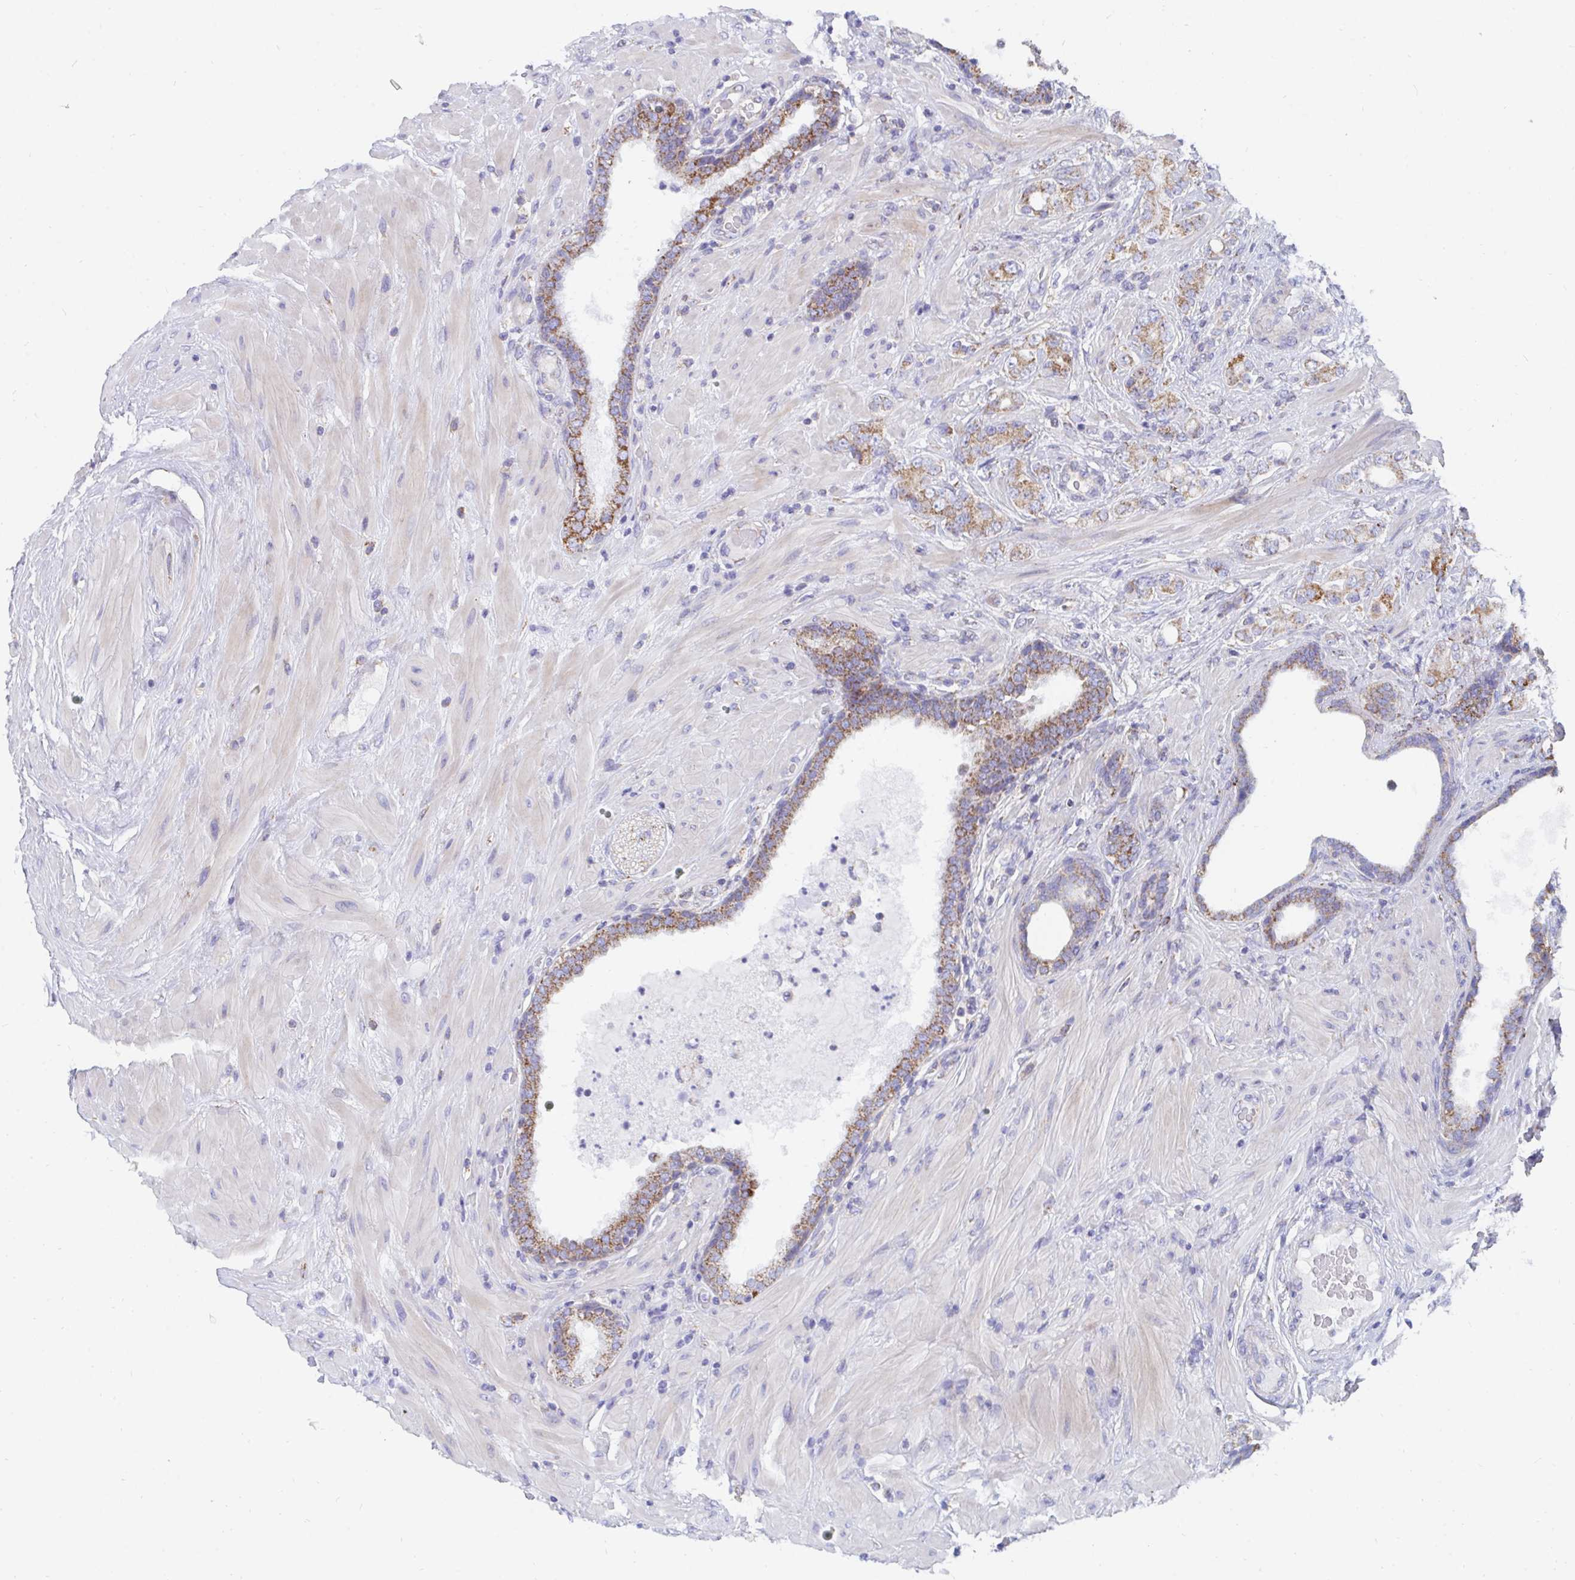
{"staining": {"intensity": "moderate", "quantity": "25%-75%", "location": "cytoplasmic/membranous"}, "tissue": "prostate cancer", "cell_type": "Tumor cells", "image_type": "cancer", "snomed": [{"axis": "morphology", "description": "Adenocarcinoma, High grade"}, {"axis": "topography", "description": "Prostate"}], "caption": "About 25%-75% of tumor cells in prostate cancer (high-grade adenocarcinoma) reveal moderate cytoplasmic/membranous protein staining as visualized by brown immunohistochemical staining.", "gene": "PC", "patient": {"sex": "male", "age": 62}}